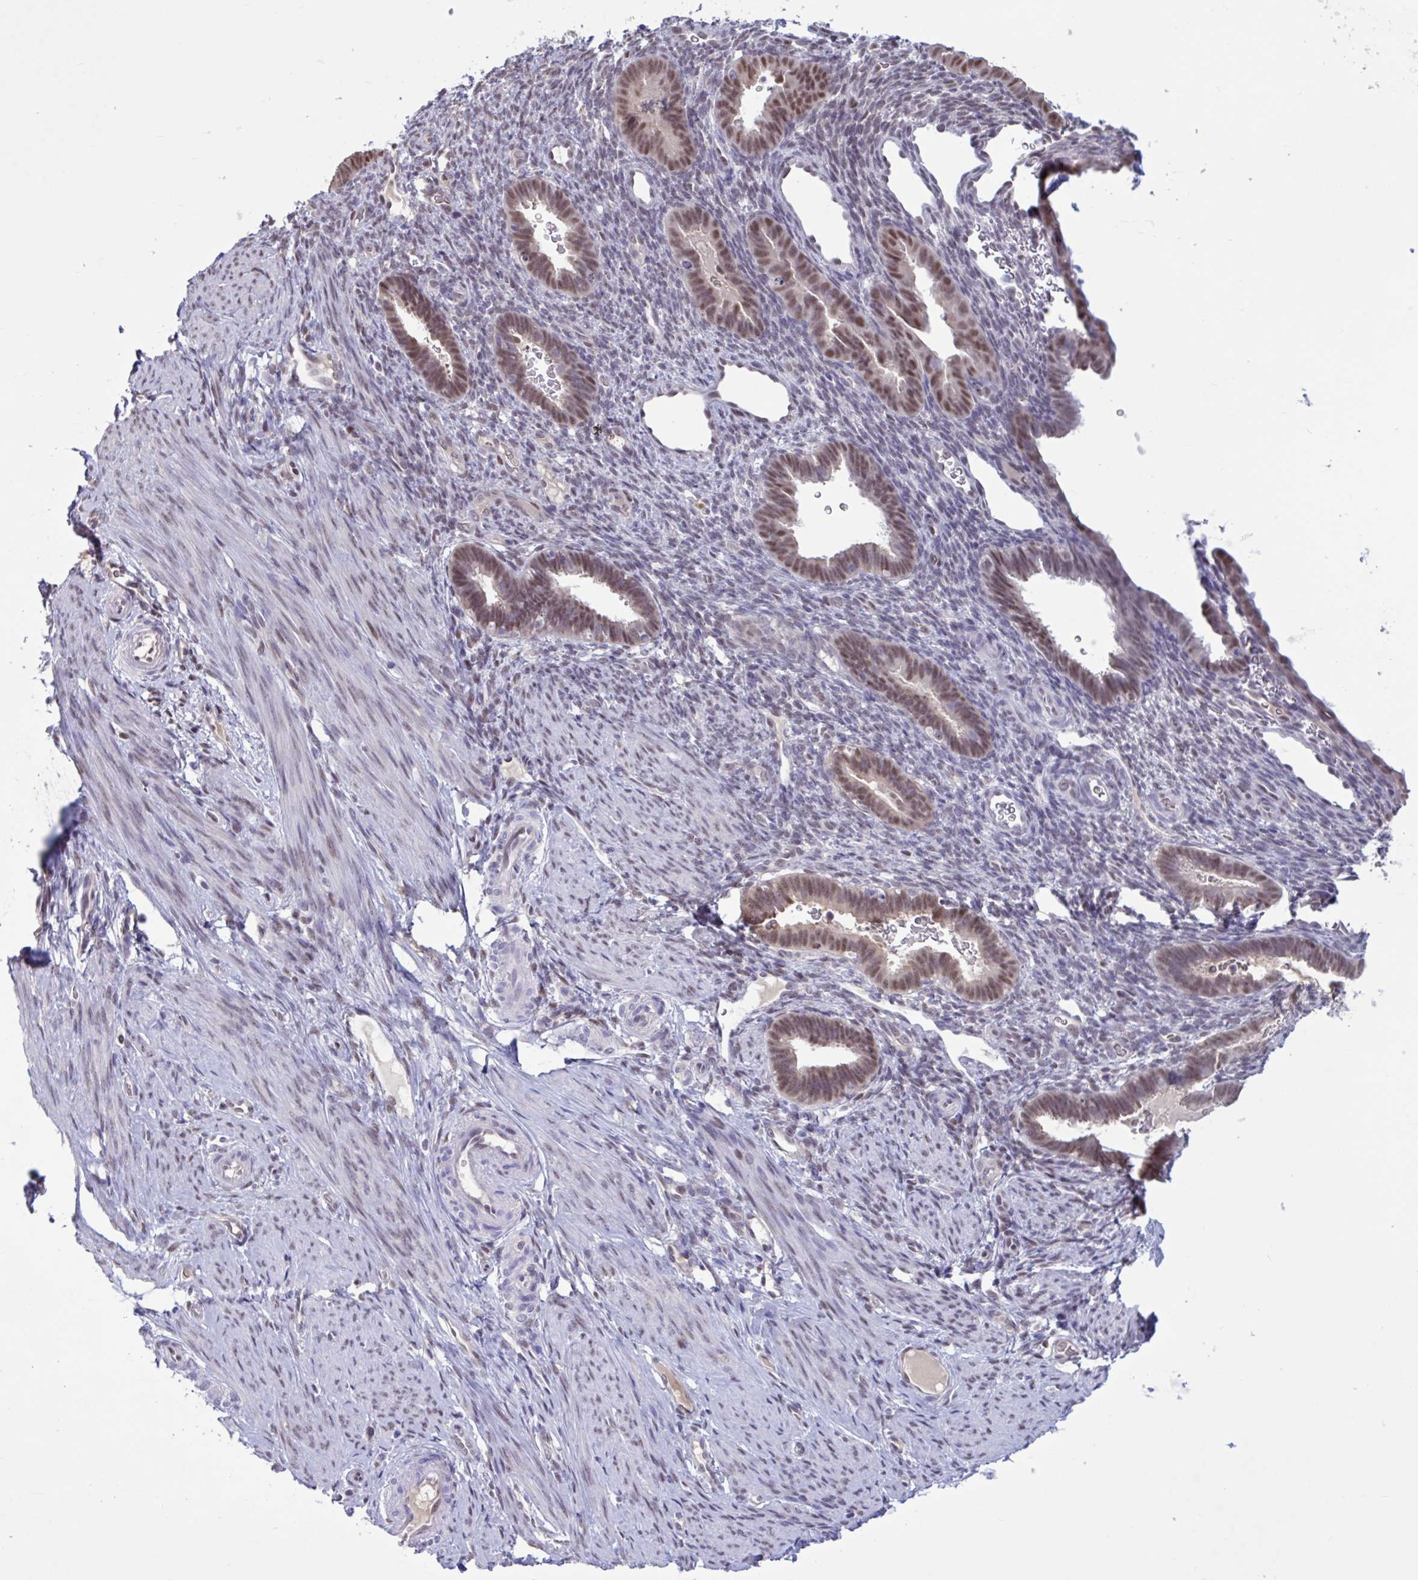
{"staining": {"intensity": "negative", "quantity": "none", "location": "none"}, "tissue": "endometrium", "cell_type": "Cells in endometrial stroma", "image_type": "normal", "snomed": [{"axis": "morphology", "description": "Normal tissue, NOS"}, {"axis": "topography", "description": "Endometrium"}], "caption": "High magnification brightfield microscopy of normal endometrium stained with DAB (3,3'-diaminobenzidine) (brown) and counterstained with hematoxylin (blue): cells in endometrial stroma show no significant positivity.", "gene": "RBL1", "patient": {"sex": "female", "age": 34}}